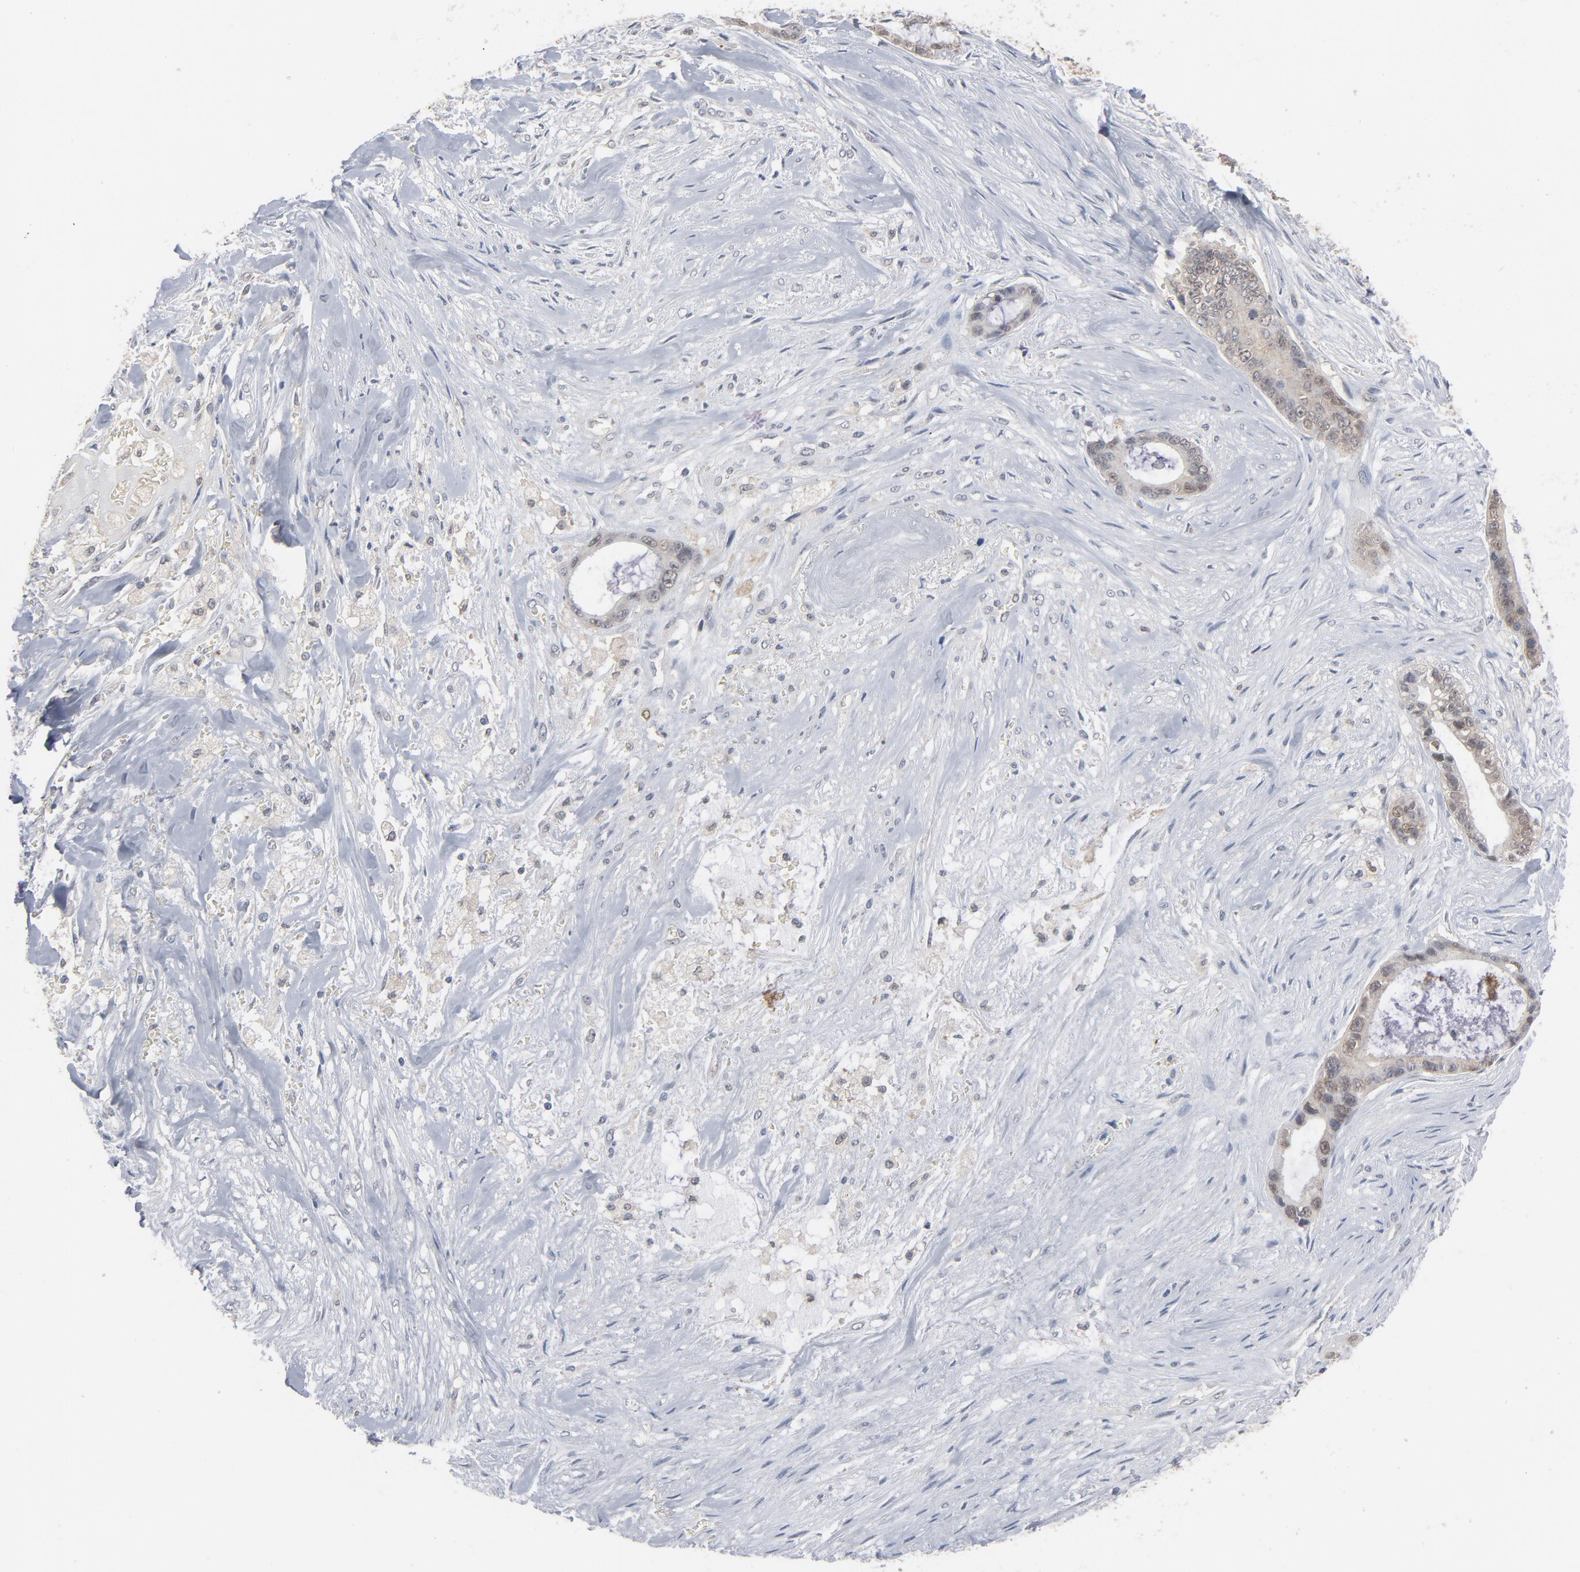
{"staining": {"intensity": "moderate", "quantity": "25%-75%", "location": "cytoplasmic/membranous,nuclear"}, "tissue": "liver cancer", "cell_type": "Tumor cells", "image_type": "cancer", "snomed": [{"axis": "morphology", "description": "Cholangiocarcinoma"}, {"axis": "topography", "description": "Liver"}], "caption": "Cholangiocarcinoma (liver) stained for a protein exhibits moderate cytoplasmic/membranous and nuclear positivity in tumor cells. Nuclei are stained in blue.", "gene": "PRDX1", "patient": {"sex": "female", "age": 55}}